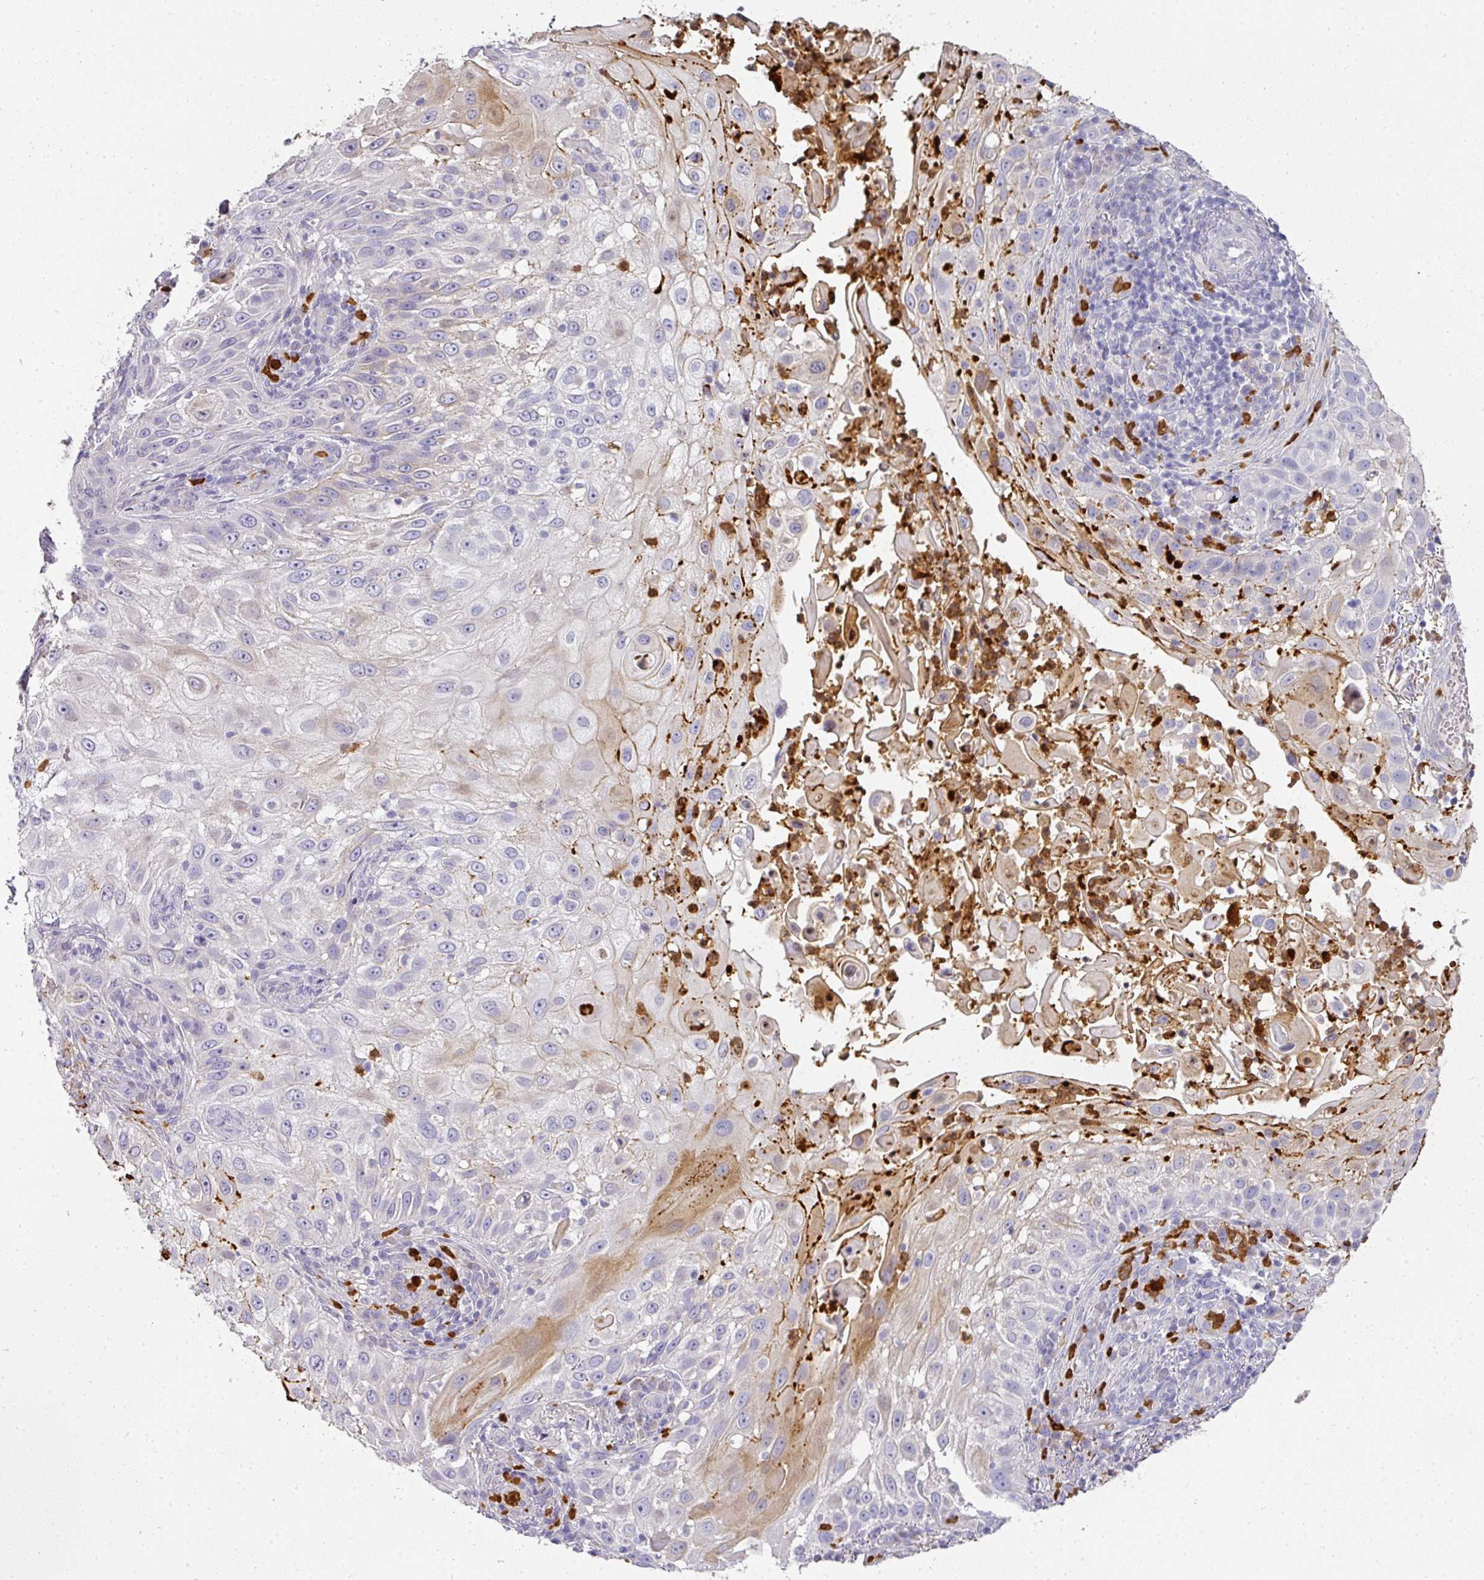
{"staining": {"intensity": "moderate", "quantity": "<25%", "location": "cytoplasmic/membranous"}, "tissue": "skin cancer", "cell_type": "Tumor cells", "image_type": "cancer", "snomed": [{"axis": "morphology", "description": "Squamous cell carcinoma, NOS"}, {"axis": "topography", "description": "Skin"}], "caption": "Immunohistochemistry histopathology image of human skin squamous cell carcinoma stained for a protein (brown), which displays low levels of moderate cytoplasmic/membranous expression in approximately <25% of tumor cells.", "gene": "HHEX", "patient": {"sex": "female", "age": 44}}